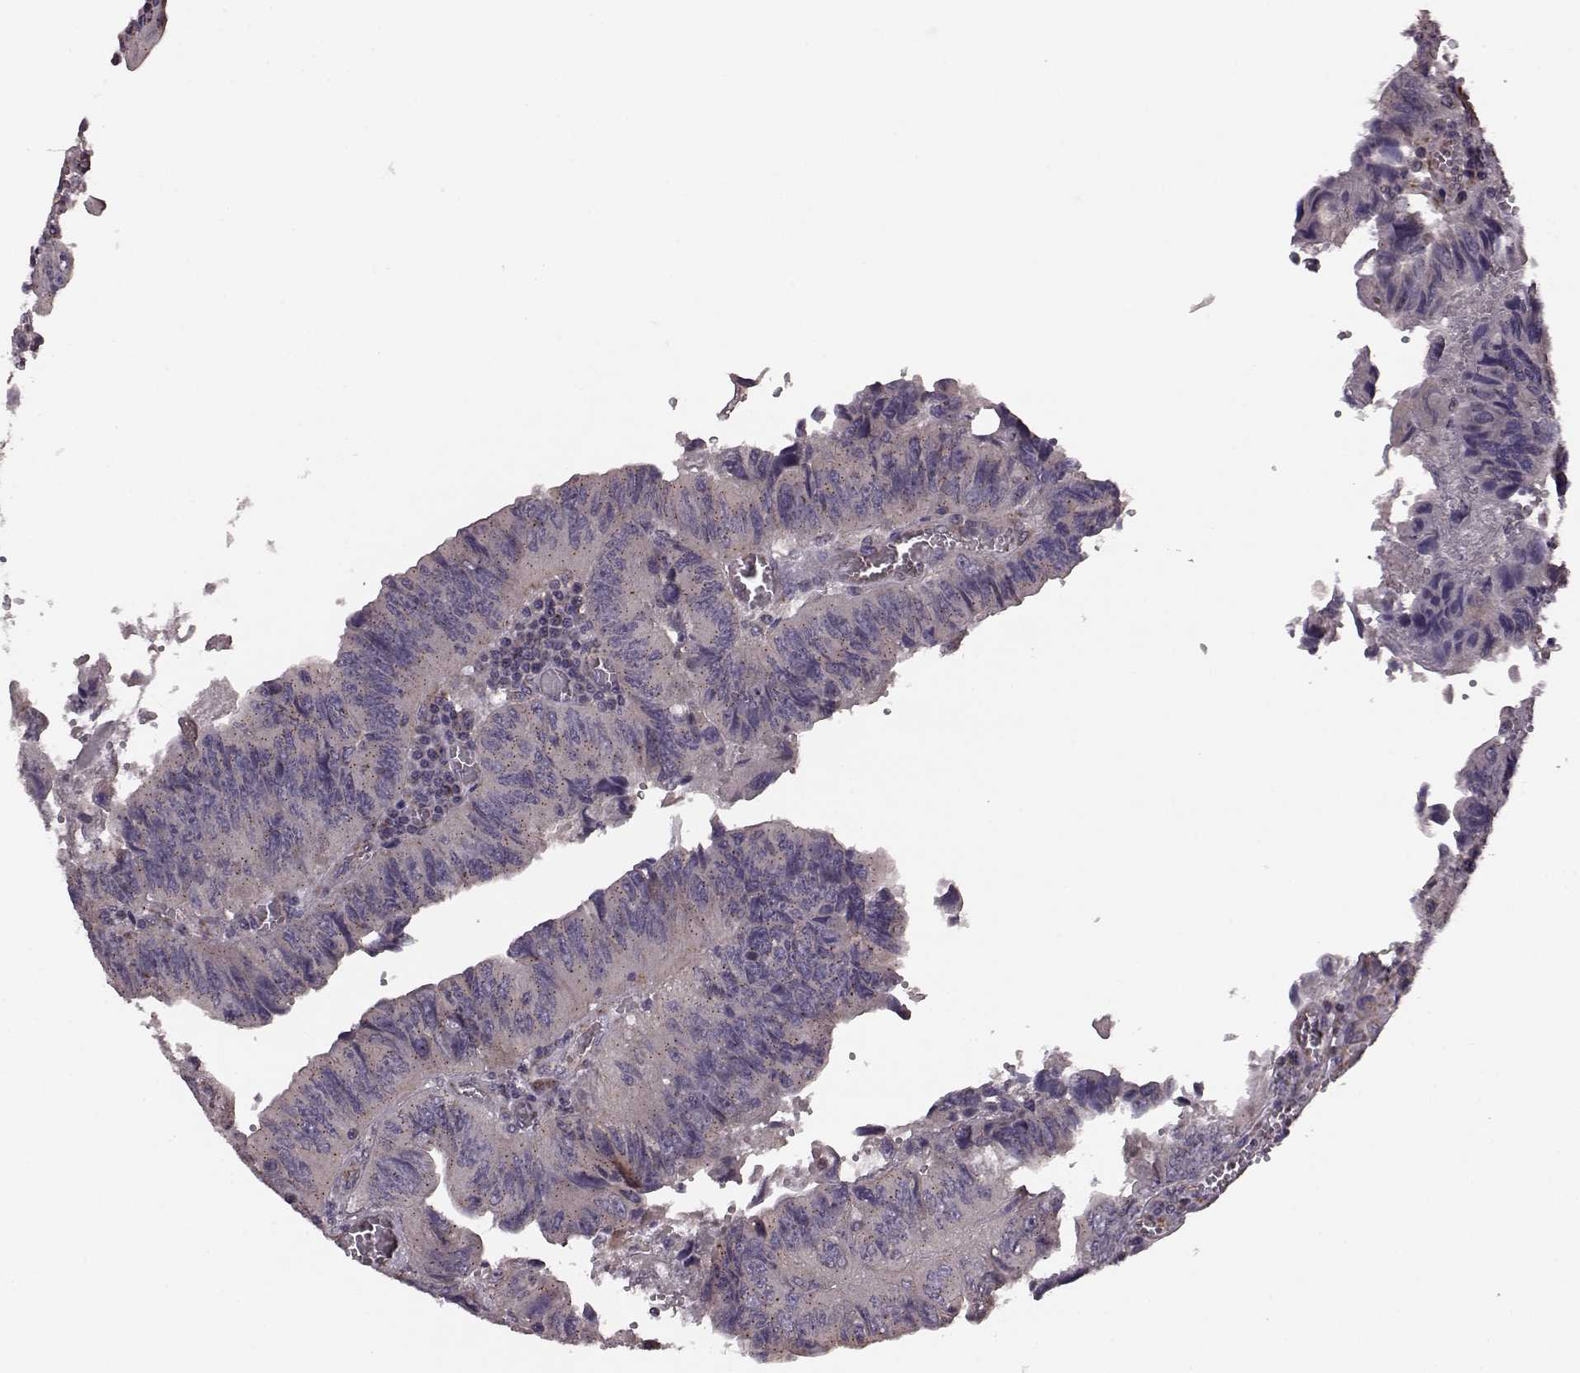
{"staining": {"intensity": "negative", "quantity": "none", "location": "none"}, "tissue": "colorectal cancer", "cell_type": "Tumor cells", "image_type": "cancer", "snomed": [{"axis": "morphology", "description": "Adenocarcinoma, NOS"}, {"axis": "topography", "description": "Colon"}], "caption": "Human colorectal cancer (adenocarcinoma) stained for a protein using IHC reveals no expression in tumor cells.", "gene": "NTF3", "patient": {"sex": "female", "age": 84}}